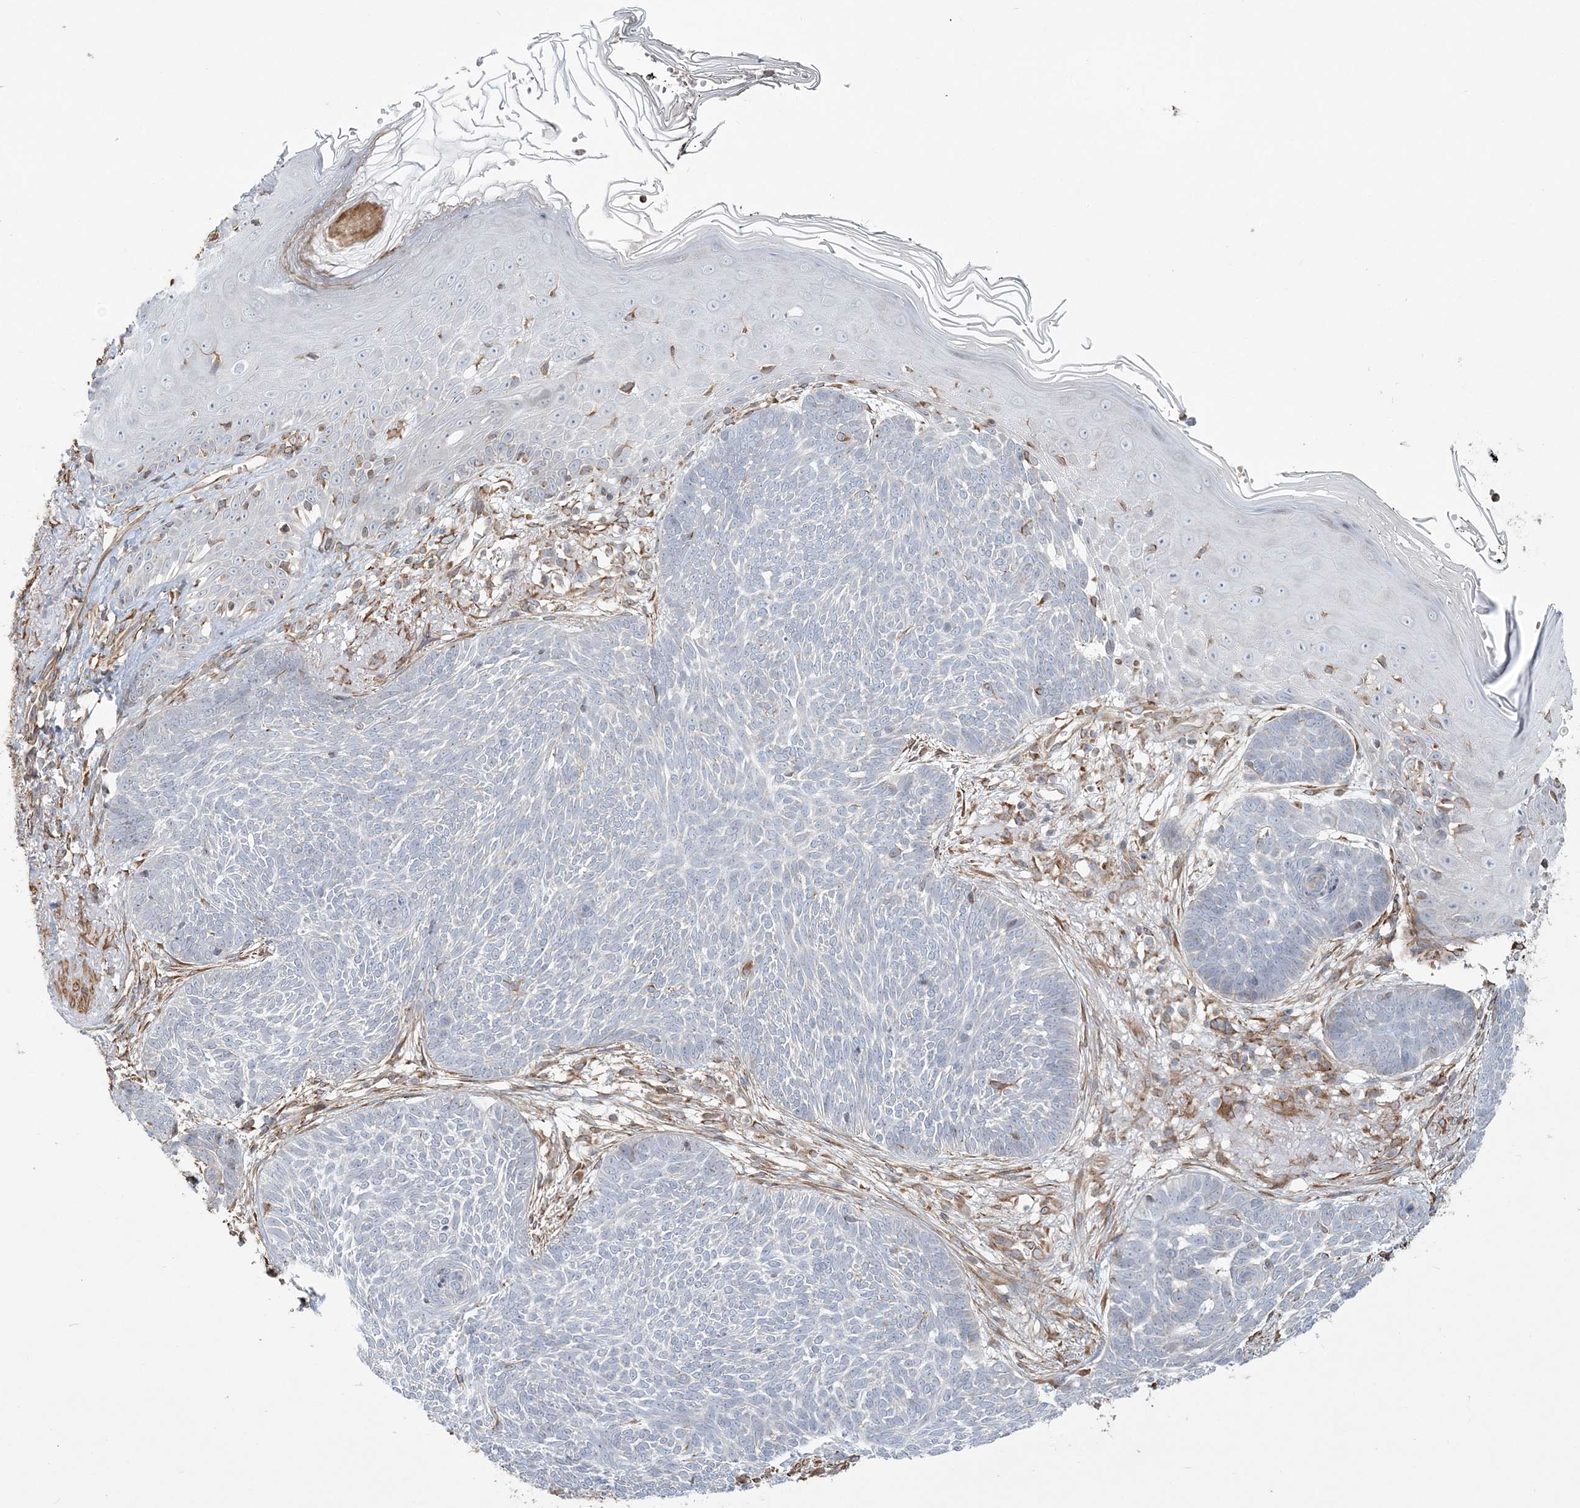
{"staining": {"intensity": "negative", "quantity": "none", "location": "none"}, "tissue": "skin cancer", "cell_type": "Tumor cells", "image_type": "cancer", "snomed": [{"axis": "morphology", "description": "Normal tissue, NOS"}, {"axis": "morphology", "description": "Basal cell carcinoma"}, {"axis": "topography", "description": "Skin"}], "caption": "This is a micrograph of IHC staining of basal cell carcinoma (skin), which shows no staining in tumor cells.", "gene": "ZNF821", "patient": {"sex": "male", "age": 64}}